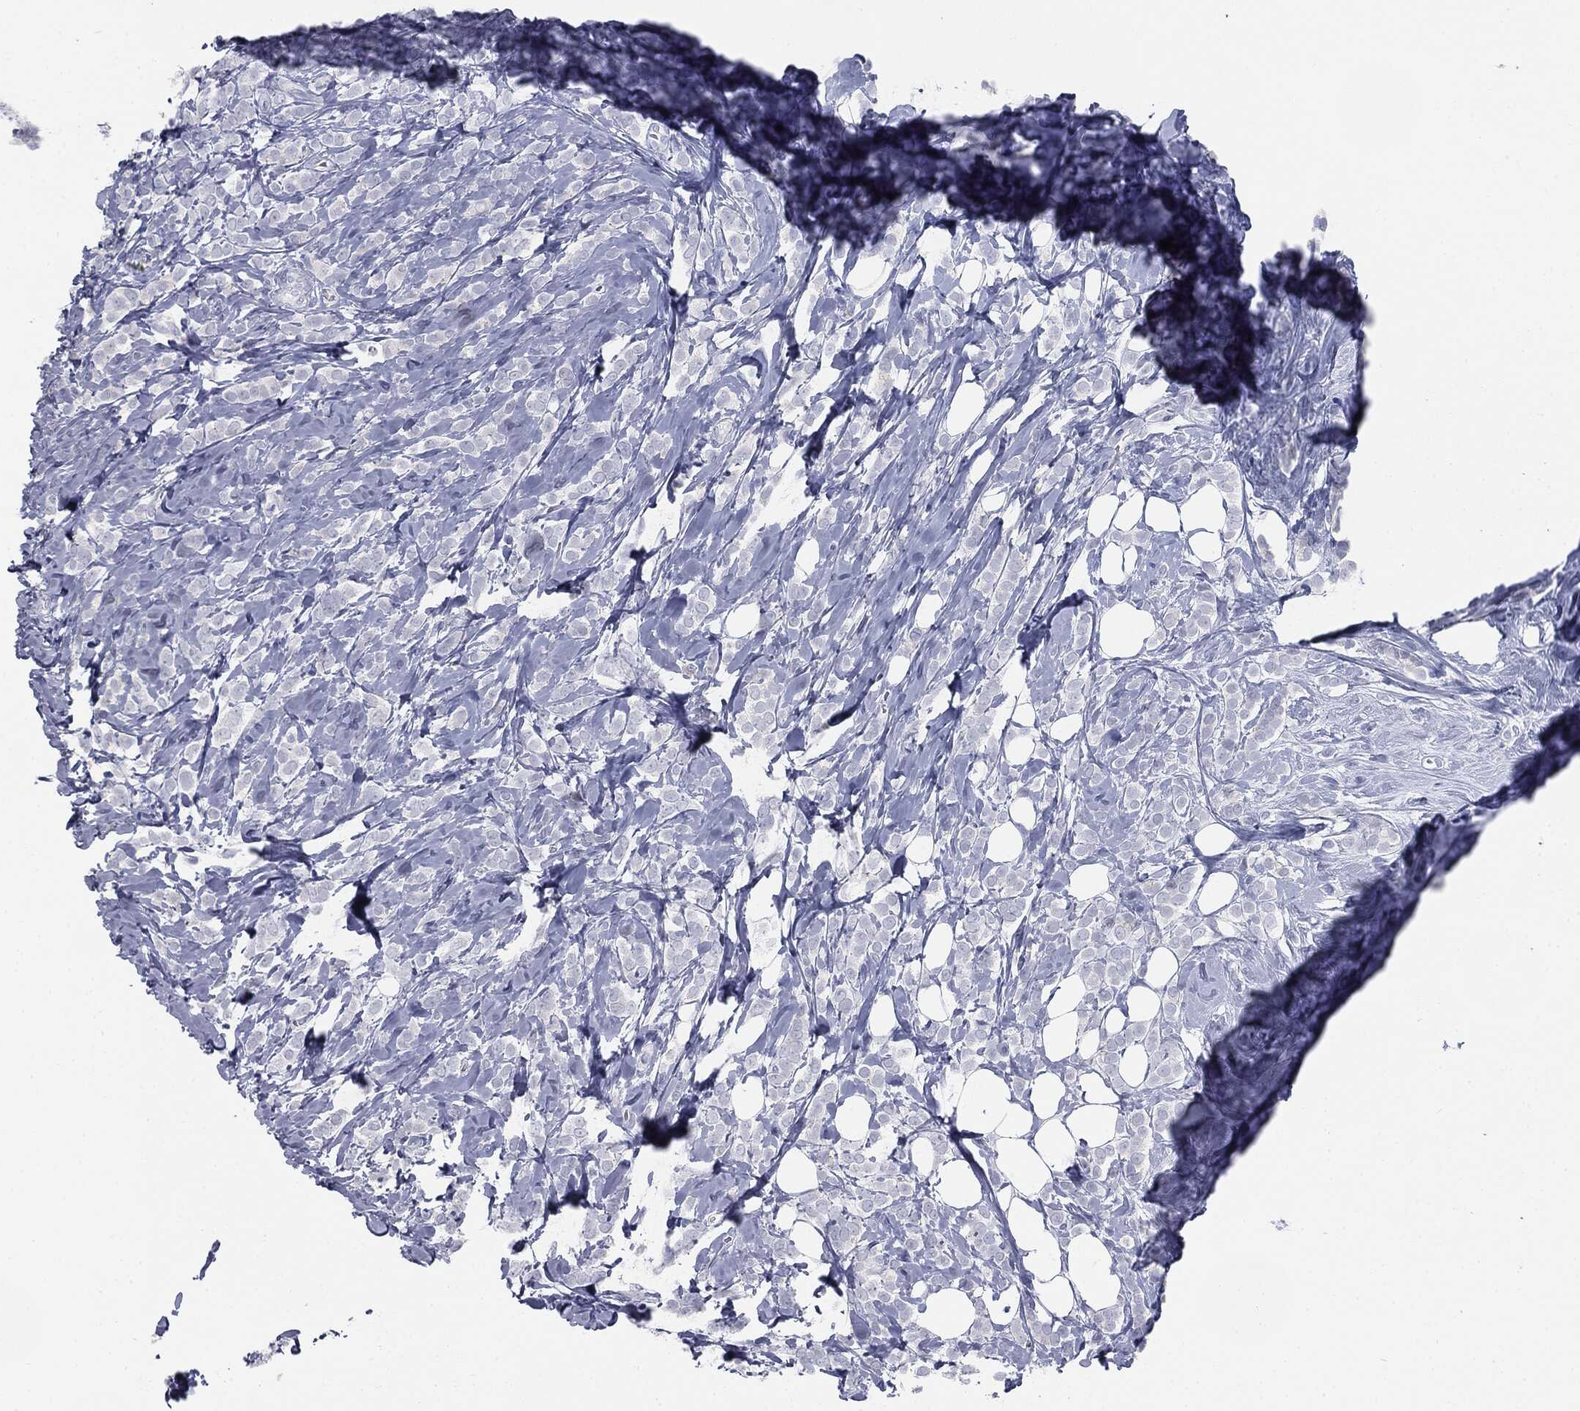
{"staining": {"intensity": "negative", "quantity": "none", "location": "none"}, "tissue": "breast cancer", "cell_type": "Tumor cells", "image_type": "cancer", "snomed": [{"axis": "morphology", "description": "Lobular carcinoma"}, {"axis": "topography", "description": "Breast"}], "caption": "Micrograph shows no significant protein positivity in tumor cells of breast lobular carcinoma.", "gene": "TPO", "patient": {"sex": "female", "age": 49}}